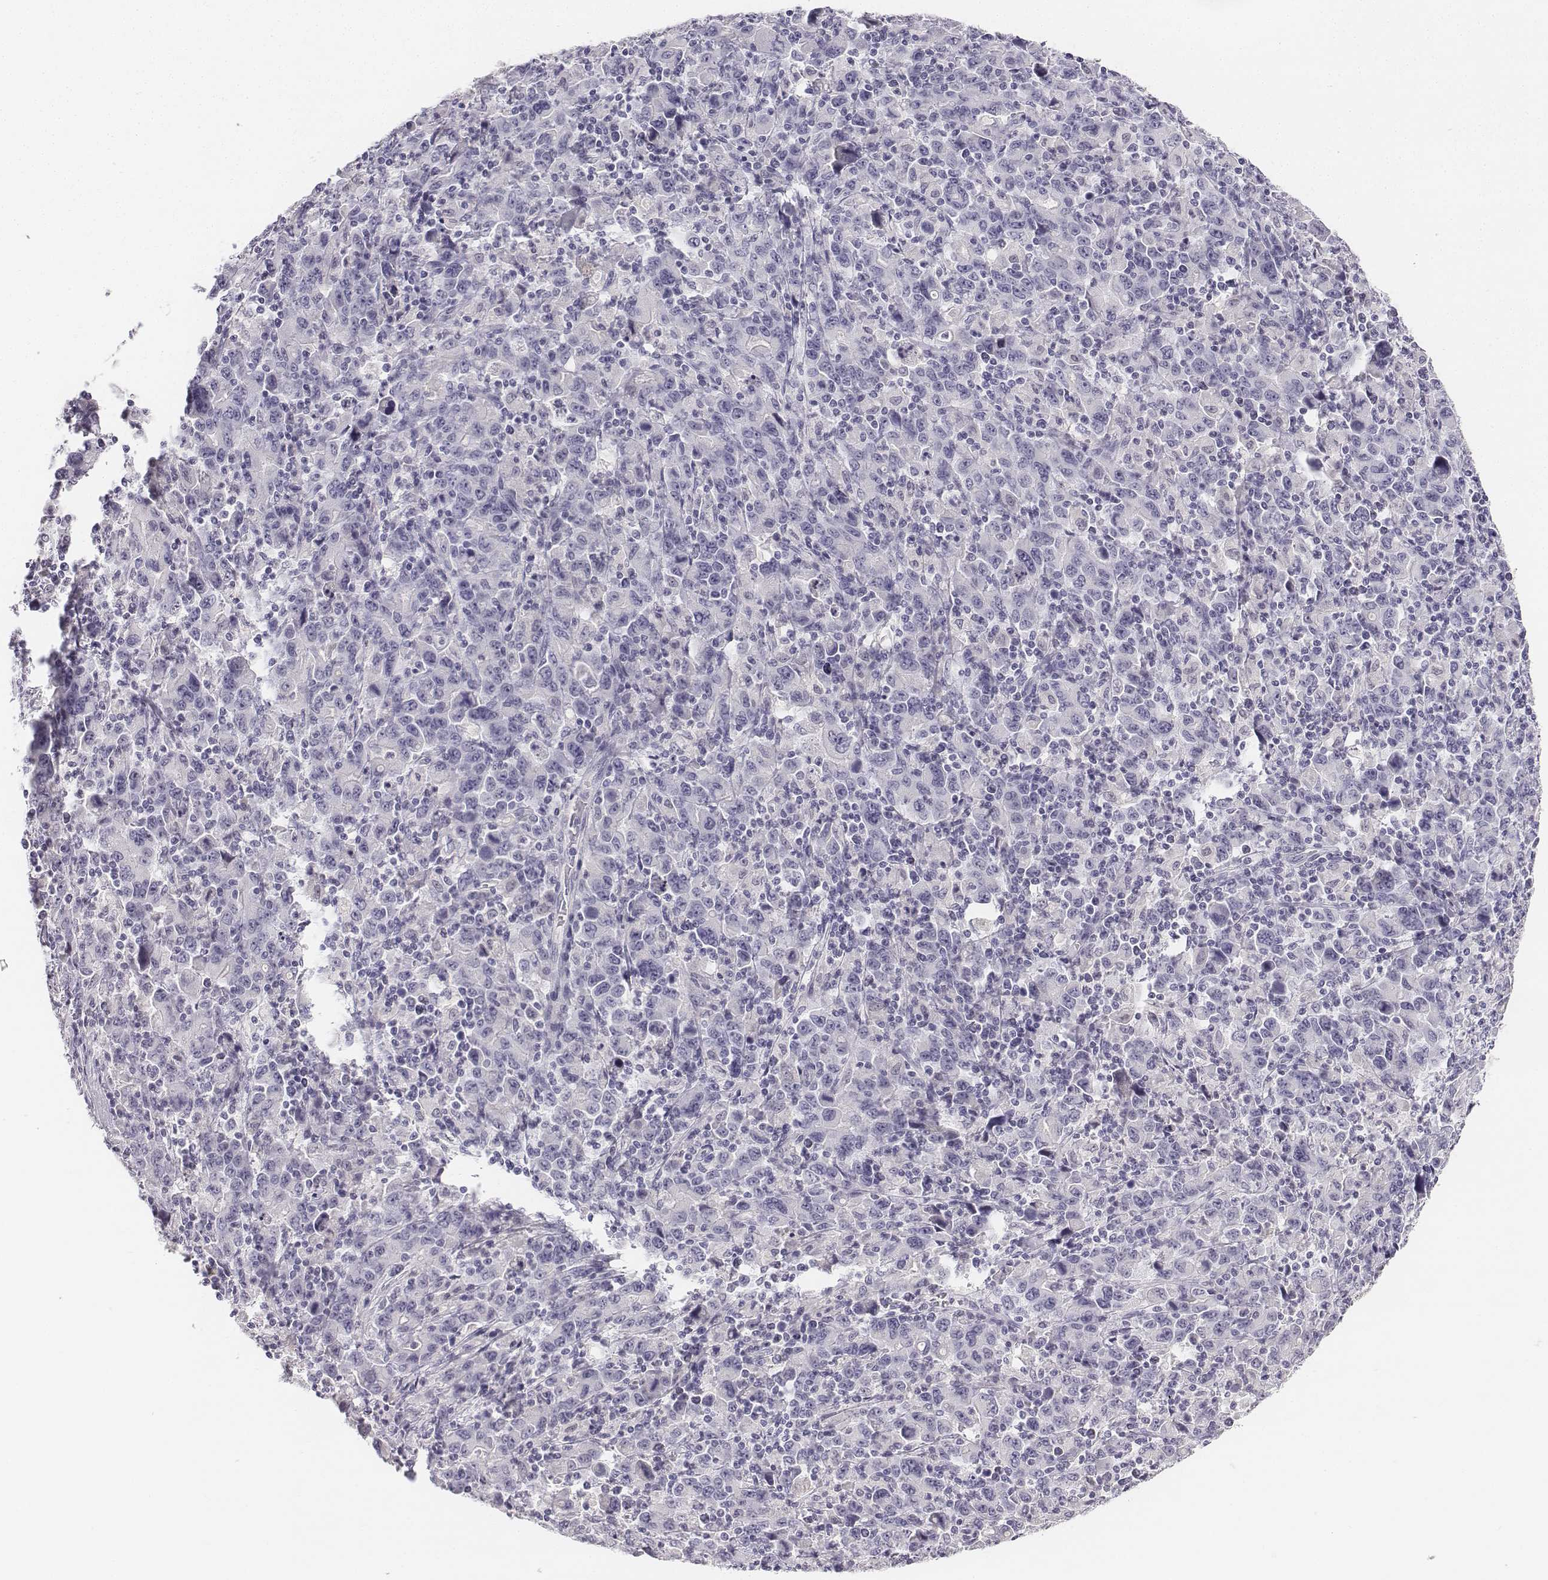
{"staining": {"intensity": "negative", "quantity": "none", "location": "none"}, "tissue": "stomach cancer", "cell_type": "Tumor cells", "image_type": "cancer", "snomed": [{"axis": "morphology", "description": "Adenocarcinoma, NOS"}, {"axis": "topography", "description": "Stomach, upper"}], "caption": "Immunohistochemical staining of stomach cancer reveals no significant expression in tumor cells.", "gene": "UCN2", "patient": {"sex": "male", "age": 69}}